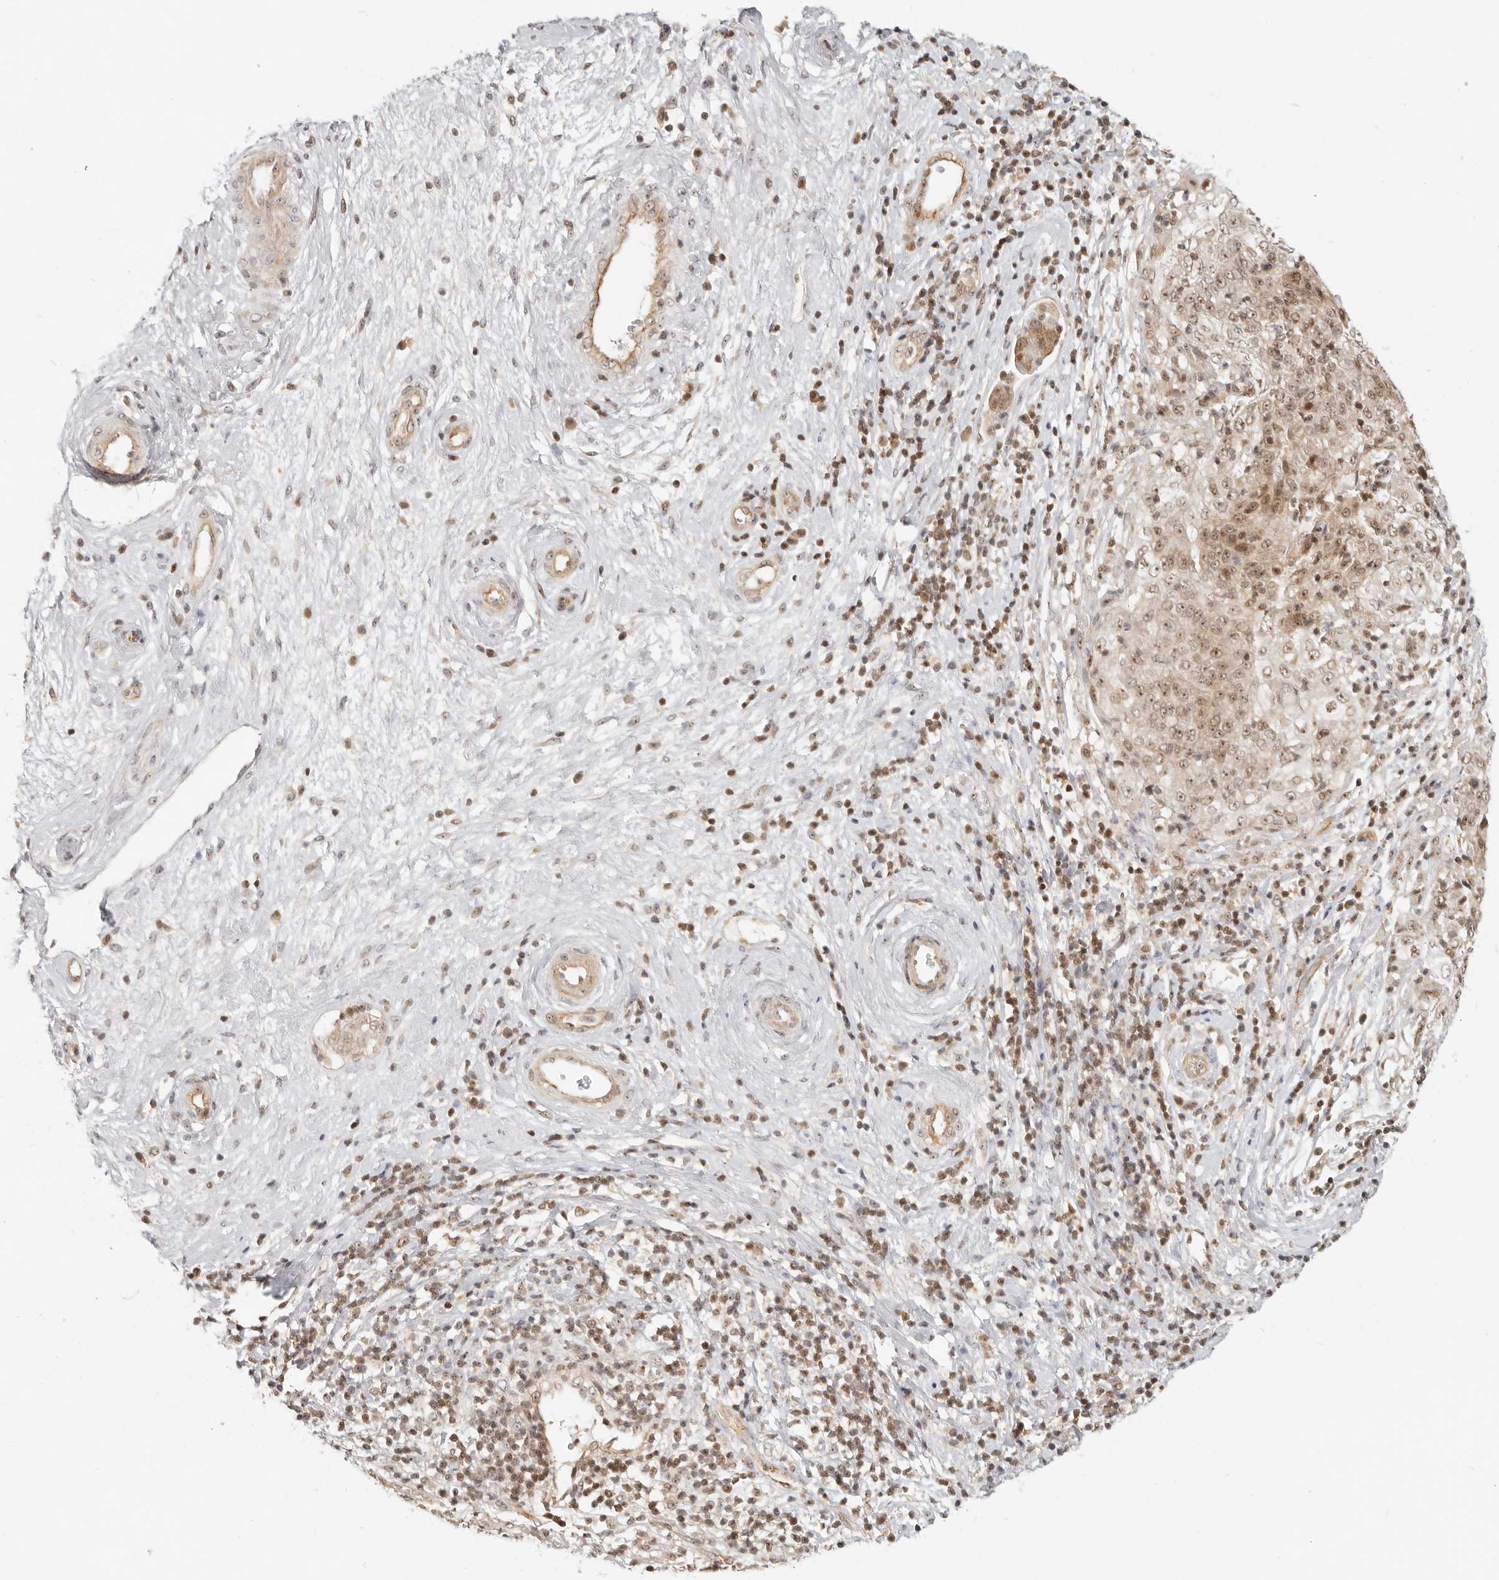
{"staining": {"intensity": "moderate", "quantity": ">75%", "location": "nuclear"}, "tissue": "cervical cancer", "cell_type": "Tumor cells", "image_type": "cancer", "snomed": [{"axis": "morphology", "description": "Squamous cell carcinoma, NOS"}, {"axis": "topography", "description": "Cervix"}], "caption": "IHC micrograph of cervical squamous cell carcinoma stained for a protein (brown), which displays medium levels of moderate nuclear expression in about >75% of tumor cells.", "gene": "BAP1", "patient": {"sex": "female", "age": 48}}